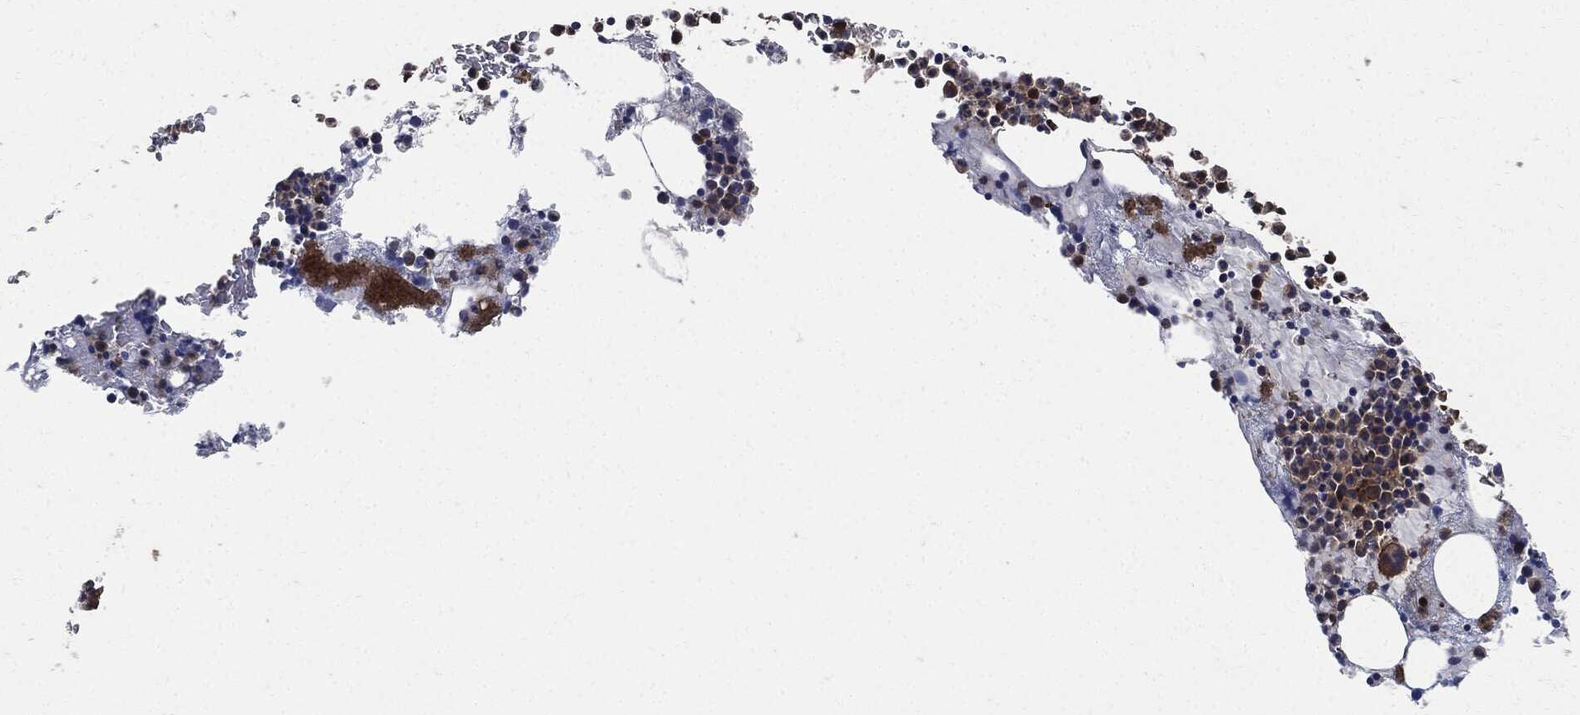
{"staining": {"intensity": "moderate", "quantity": "25%-75%", "location": "cytoplasmic/membranous"}, "tissue": "bone marrow", "cell_type": "Hematopoietic cells", "image_type": "normal", "snomed": [{"axis": "morphology", "description": "Normal tissue, NOS"}, {"axis": "topography", "description": "Bone marrow"}], "caption": "Protein expression analysis of unremarkable human bone marrow reveals moderate cytoplasmic/membranous positivity in approximately 25%-75% of hematopoietic cells.", "gene": "XPNPEP1", "patient": {"sex": "female", "age": 50}}